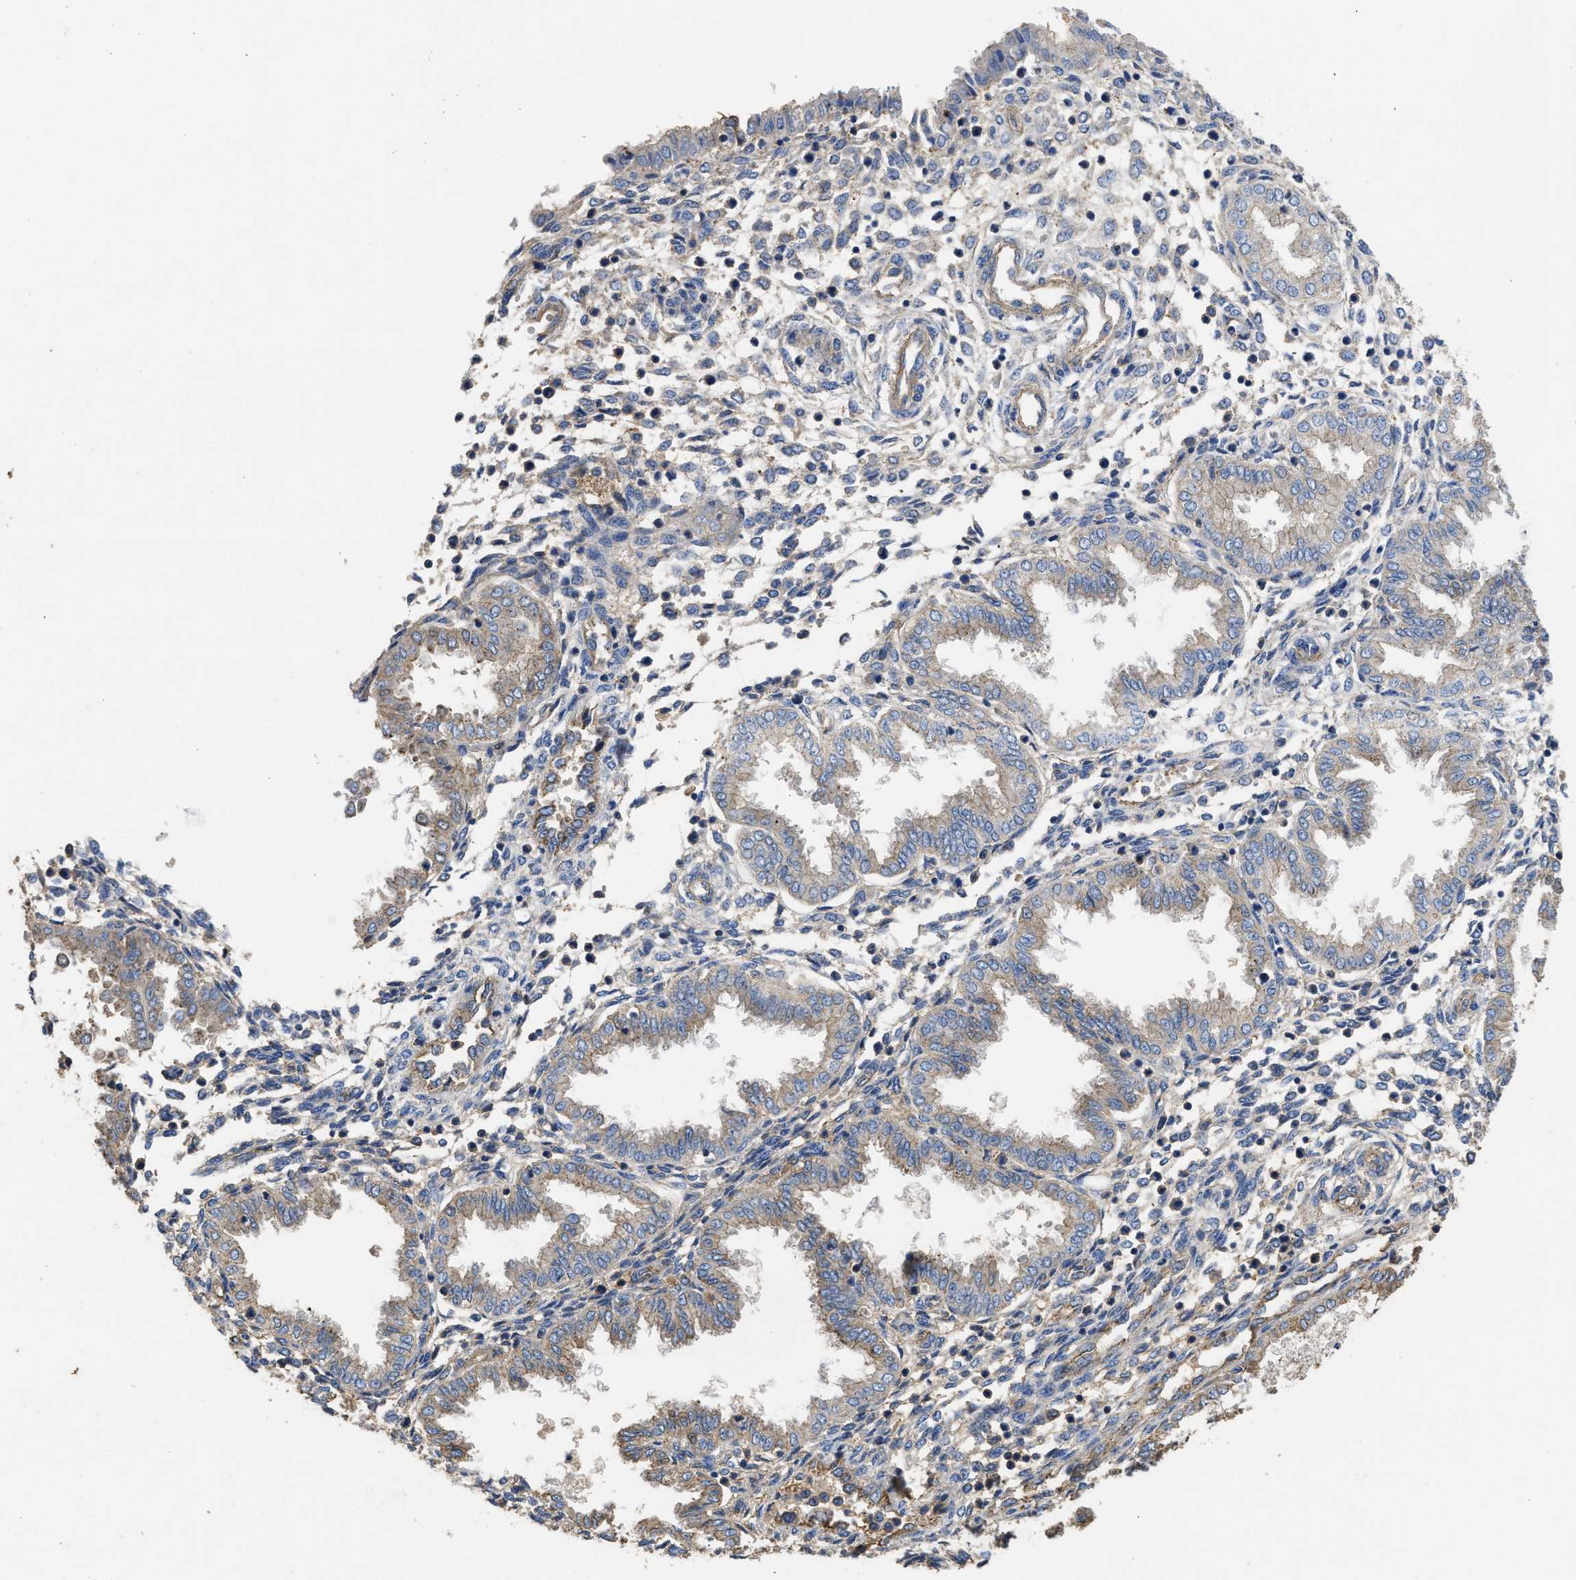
{"staining": {"intensity": "weak", "quantity": "<25%", "location": "cytoplasmic/membranous"}, "tissue": "endometrium", "cell_type": "Cells in endometrial stroma", "image_type": "normal", "snomed": [{"axis": "morphology", "description": "Normal tissue, NOS"}, {"axis": "topography", "description": "Endometrium"}], "caption": "DAB immunohistochemical staining of unremarkable endometrium reveals no significant positivity in cells in endometrial stroma. Brightfield microscopy of immunohistochemistry stained with DAB (brown) and hematoxylin (blue), captured at high magnification.", "gene": "USP4", "patient": {"sex": "female", "age": 33}}